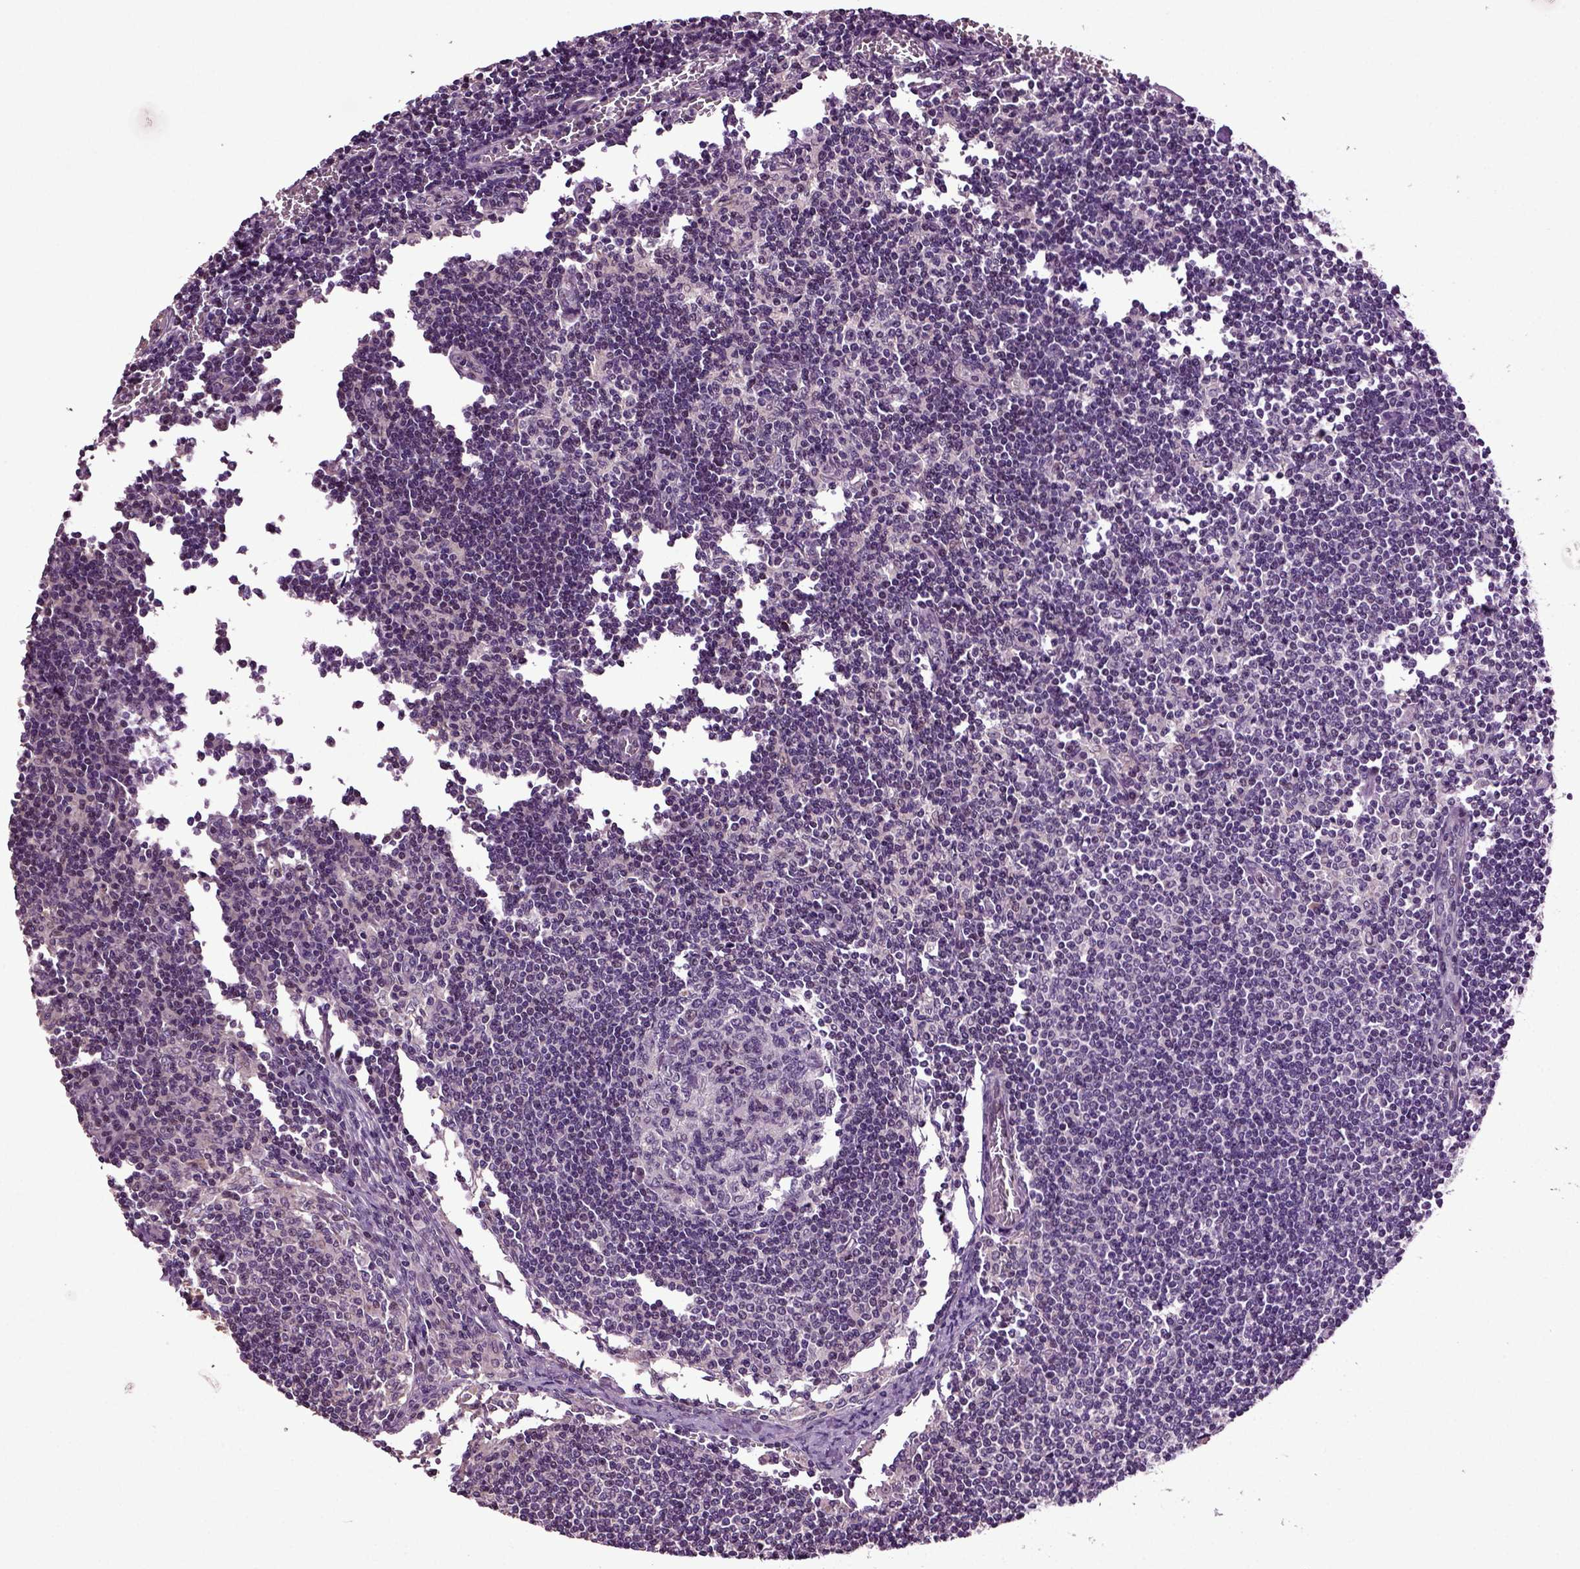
{"staining": {"intensity": "negative", "quantity": "none", "location": "none"}, "tissue": "lymph node", "cell_type": "Germinal center cells", "image_type": "normal", "snomed": [{"axis": "morphology", "description": "Normal tissue, NOS"}, {"axis": "topography", "description": "Lymph node"}], "caption": "The image reveals no significant positivity in germinal center cells of lymph node.", "gene": "HAGHL", "patient": {"sex": "male", "age": 59}}